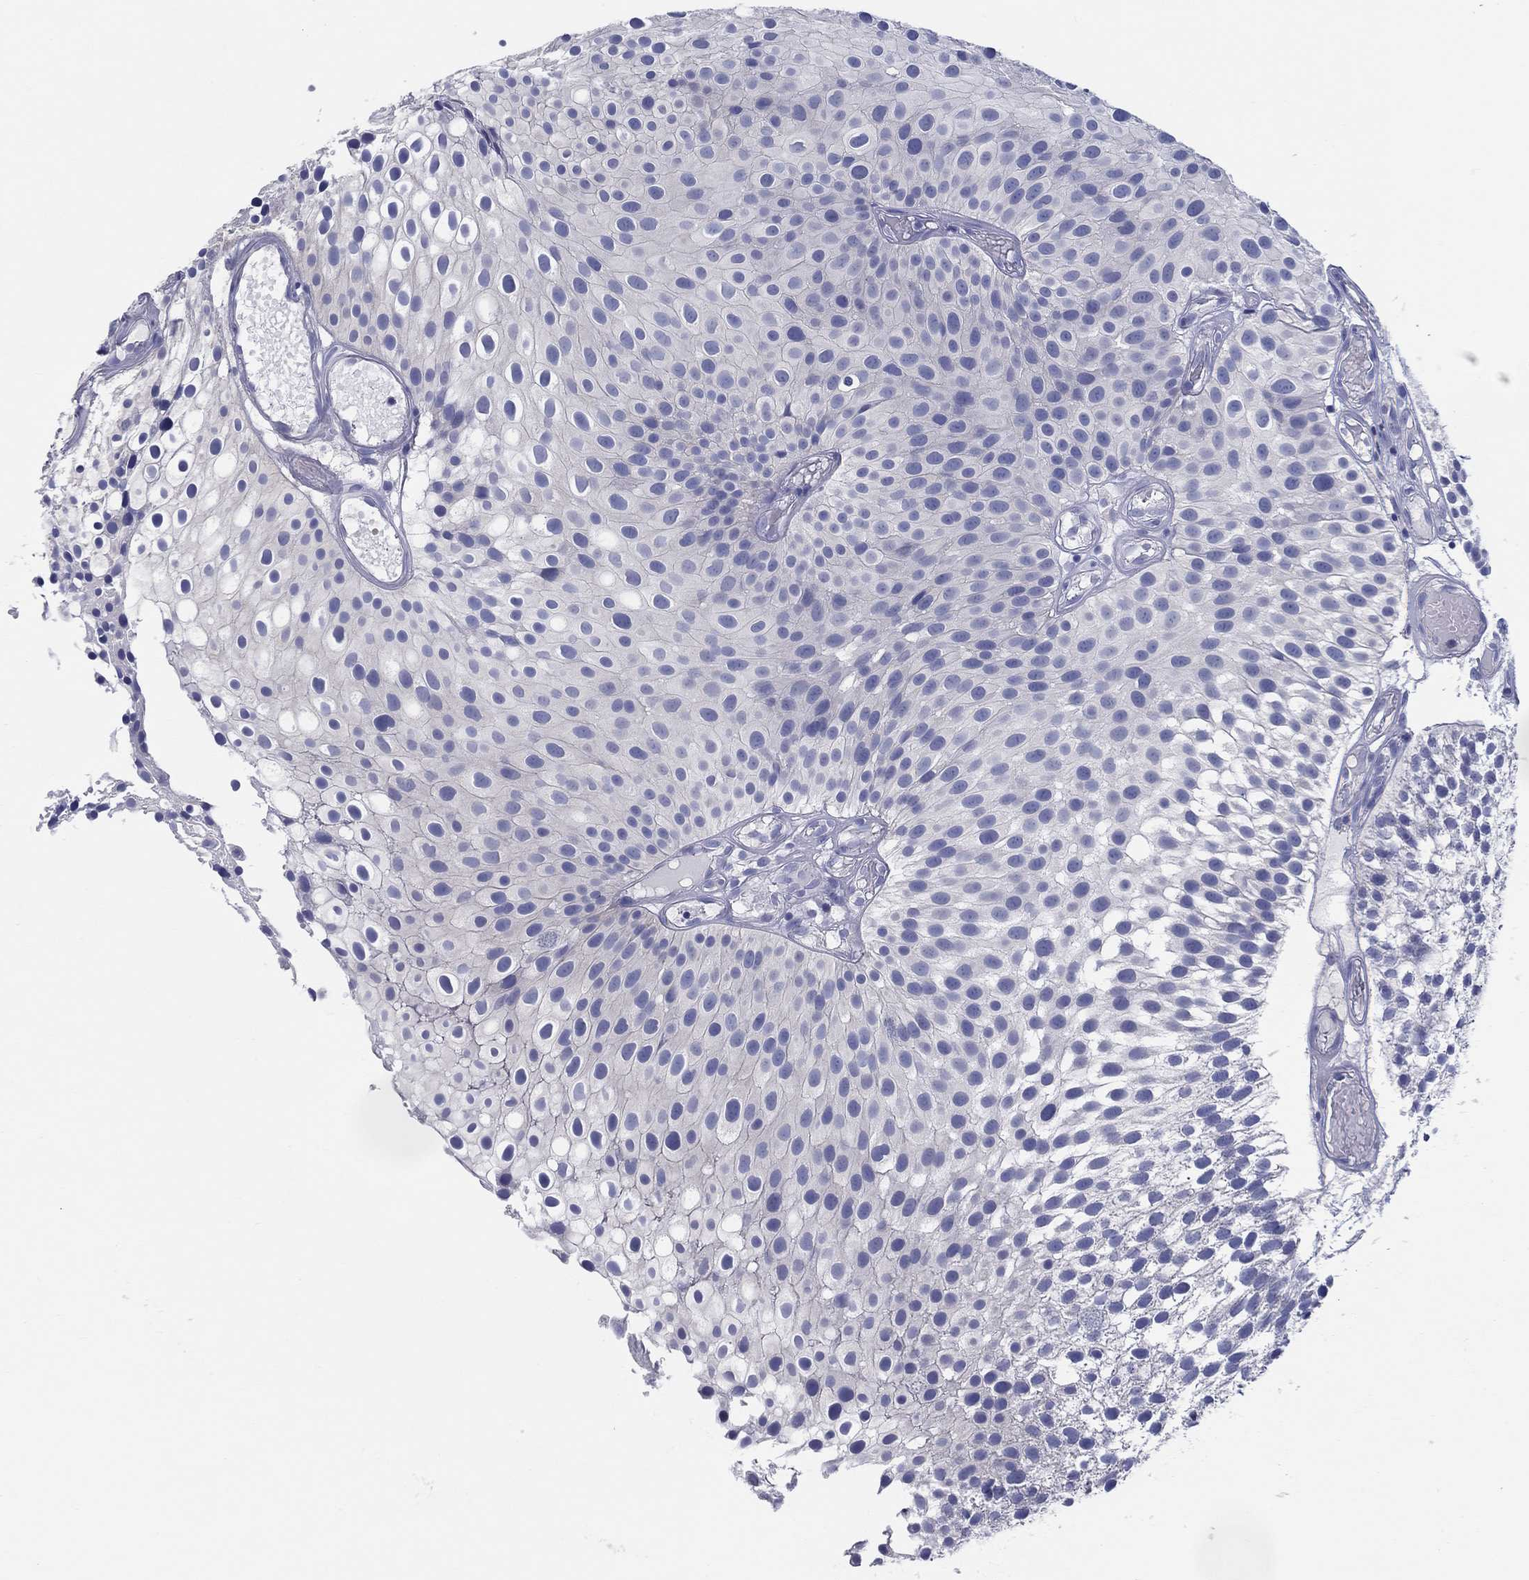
{"staining": {"intensity": "negative", "quantity": "none", "location": "none"}, "tissue": "urothelial cancer", "cell_type": "Tumor cells", "image_type": "cancer", "snomed": [{"axis": "morphology", "description": "Urothelial carcinoma, Low grade"}, {"axis": "topography", "description": "Urinary bladder"}], "caption": "Tumor cells show no significant positivity in low-grade urothelial carcinoma.", "gene": "HAPLN4", "patient": {"sex": "male", "age": 79}}